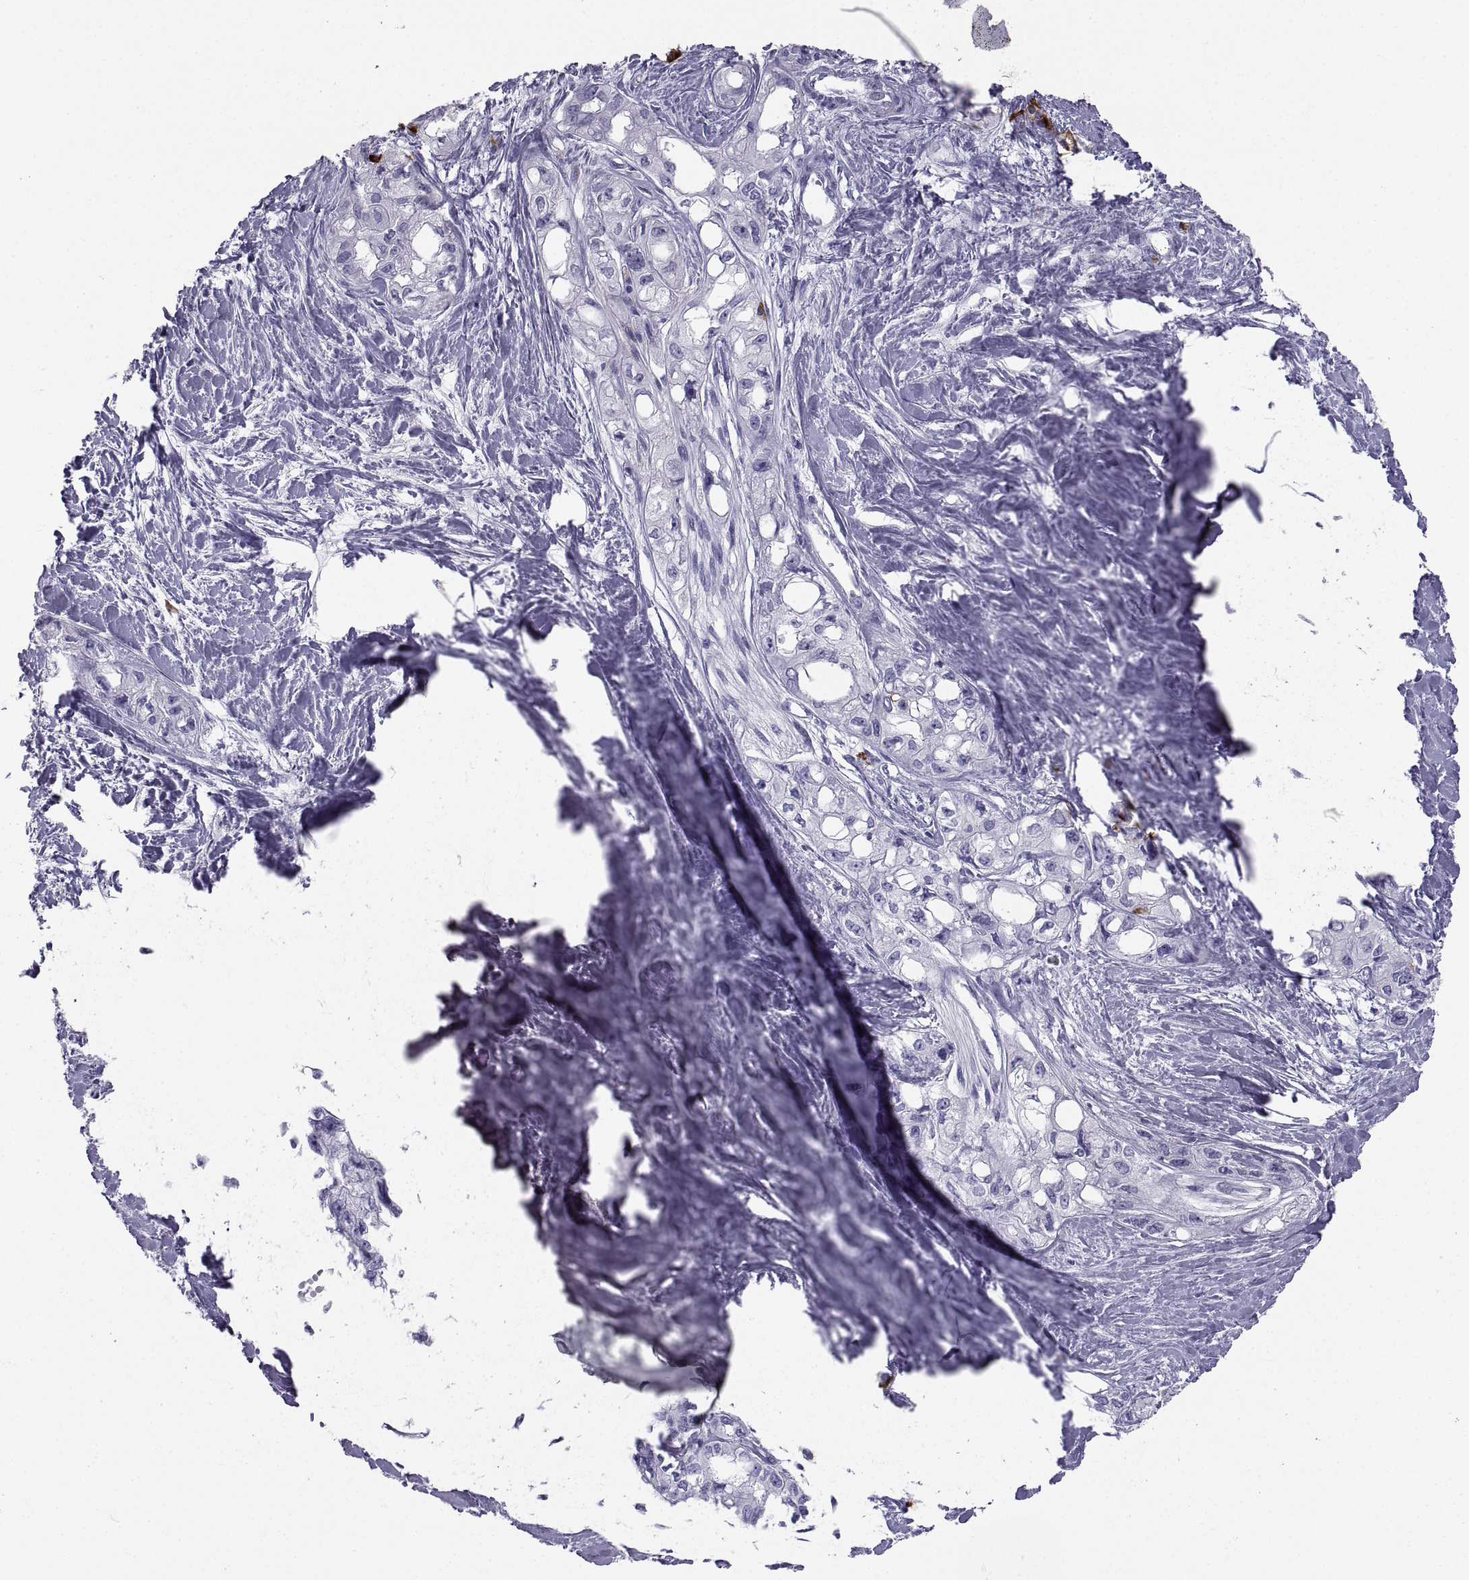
{"staining": {"intensity": "negative", "quantity": "none", "location": "none"}, "tissue": "pancreatic cancer", "cell_type": "Tumor cells", "image_type": "cancer", "snomed": [{"axis": "morphology", "description": "Adenocarcinoma, NOS"}, {"axis": "topography", "description": "Pancreas"}], "caption": "A micrograph of pancreatic cancer (adenocarcinoma) stained for a protein exhibits no brown staining in tumor cells.", "gene": "PCSK1N", "patient": {"sex": "female", "age": 50}}